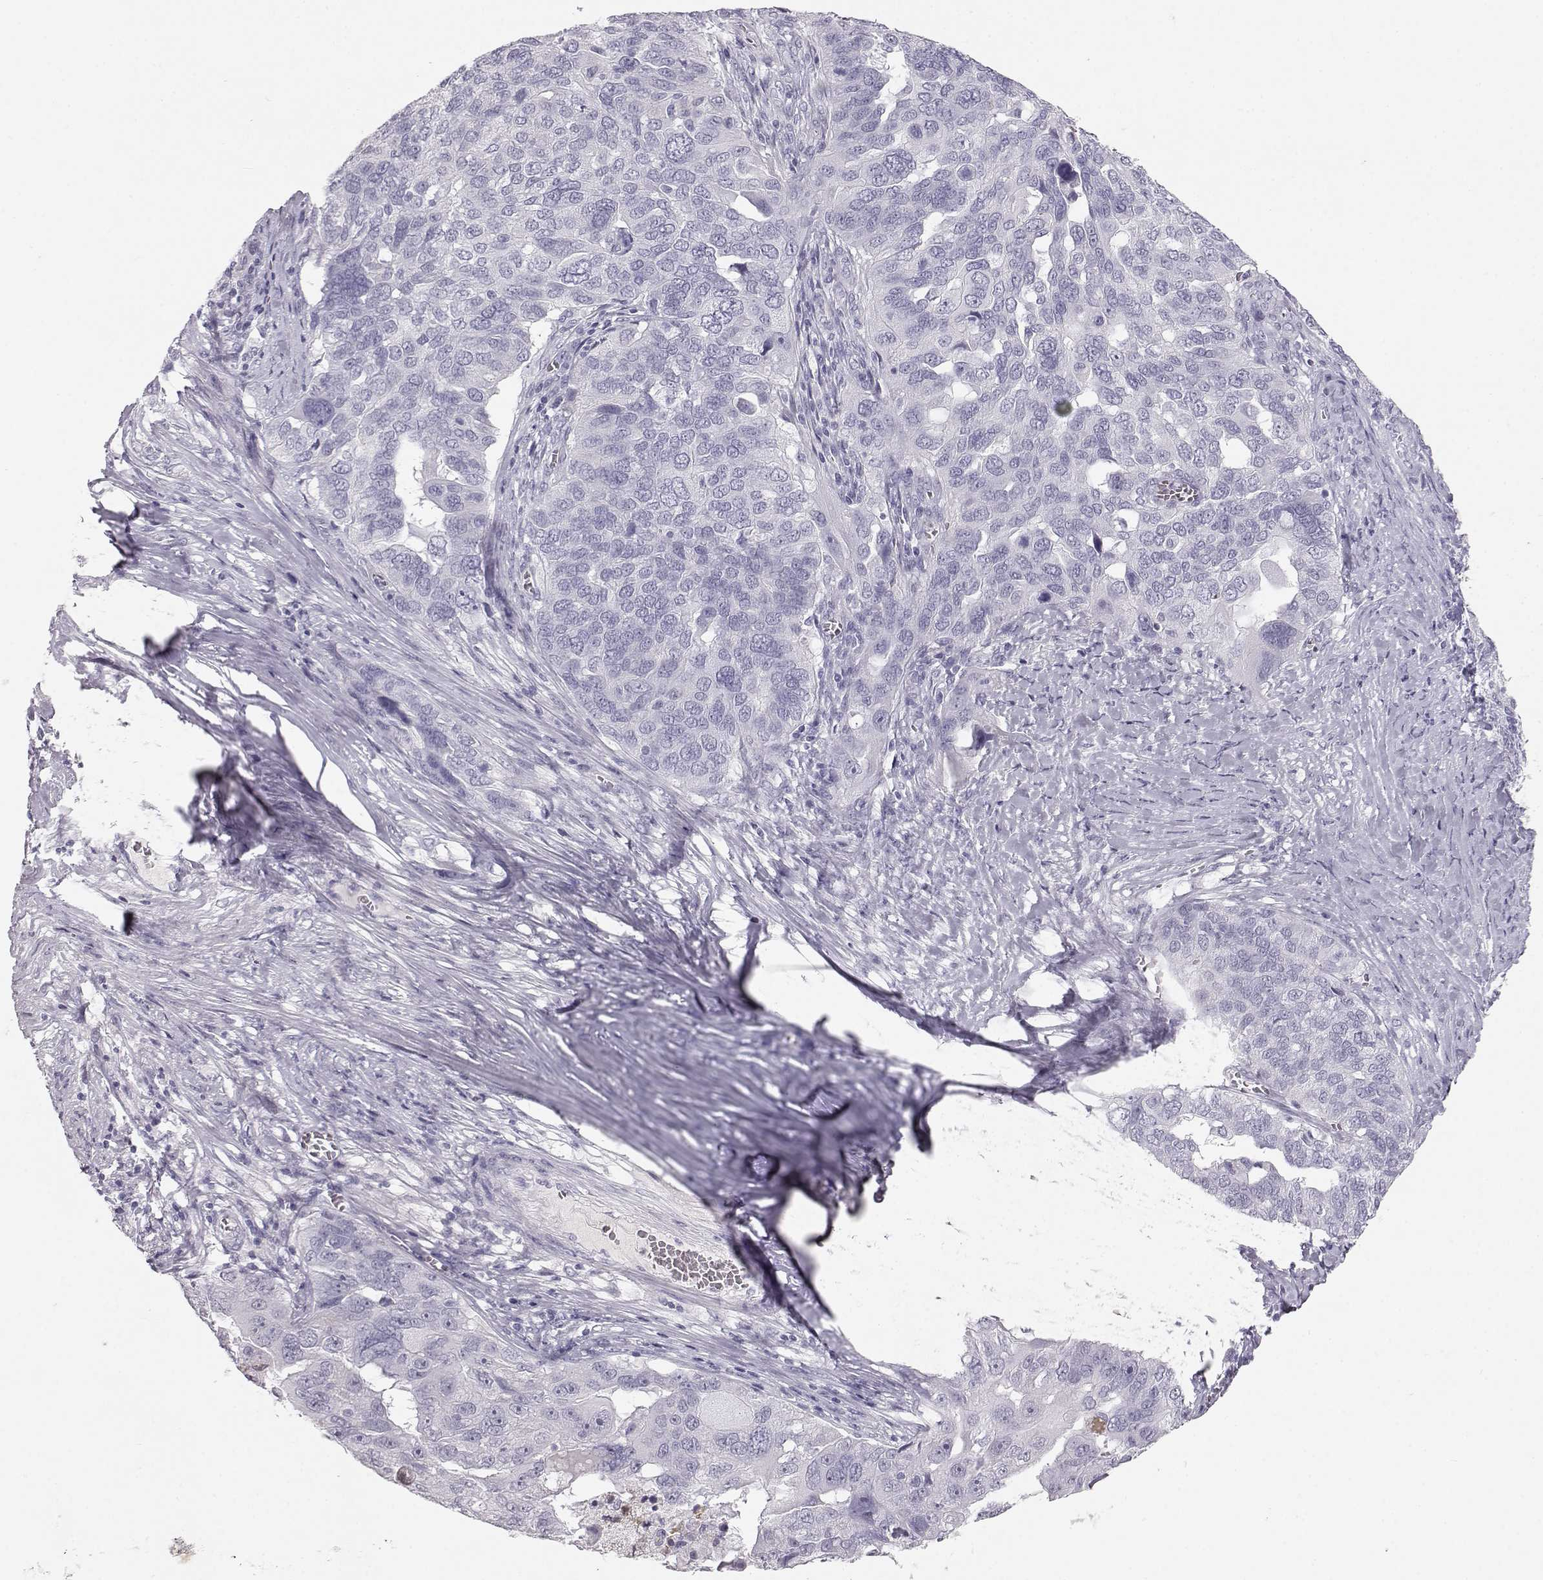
{"staining": {"intensity": "negative", "quantity": "none", "location": "none"}, "tissue": "ovarian cancer", "cell_type": "Tumor cells", "image_type": "cancer", "snomed": [{"axis": "morphology", "description": "Carcinoma, endometroid"}, {"axis": "topography", "description": "Soft tissue"}, {"axis": "topography", "description": "Ovary"}], "caption": "Ovarian cancer was stained to show a protein in brown. There is no significant staining in tumor cells.", "gene": "KRTAP16-1", "patient": {"sex": "female", "age": 52}}